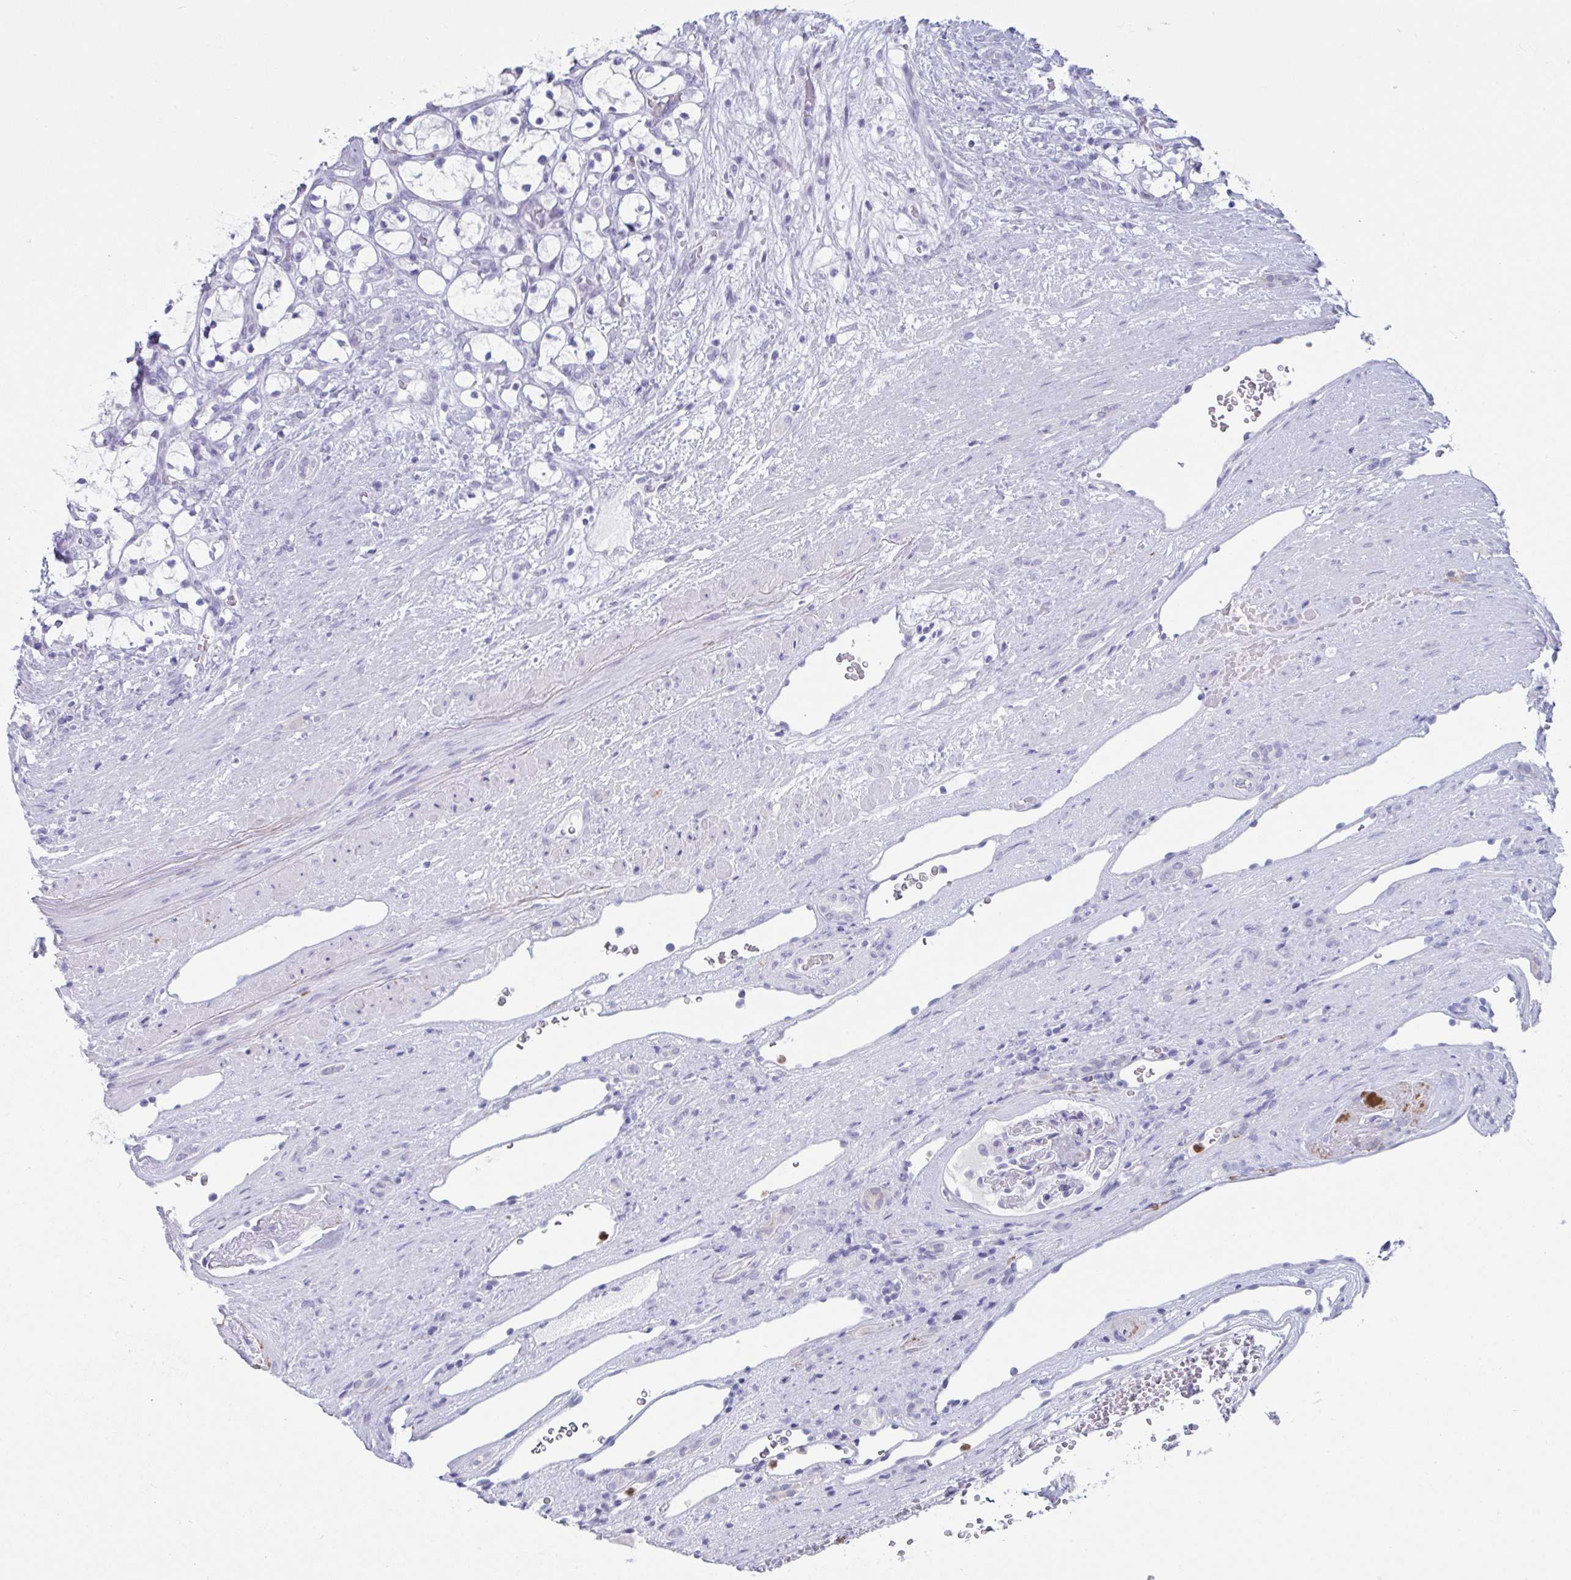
{"staining": {"intensity": "negative", "quantity": "none", "location": "none"}, "tissue": "renal cancer", "cell_type": "Tumor cells", "image_type": "cancer", "snomed": [{"axis": "morphology", "description": "Adenocarcinoma, NOS"}, {"axis": "topography", "description": "Kidney"}], "caption": "Human renal cancer stained for a protein using IHC exhibits no expression in tumor cells.", "gene": "CYP4F11", "patient": {"sex": "female", "age": 69}}